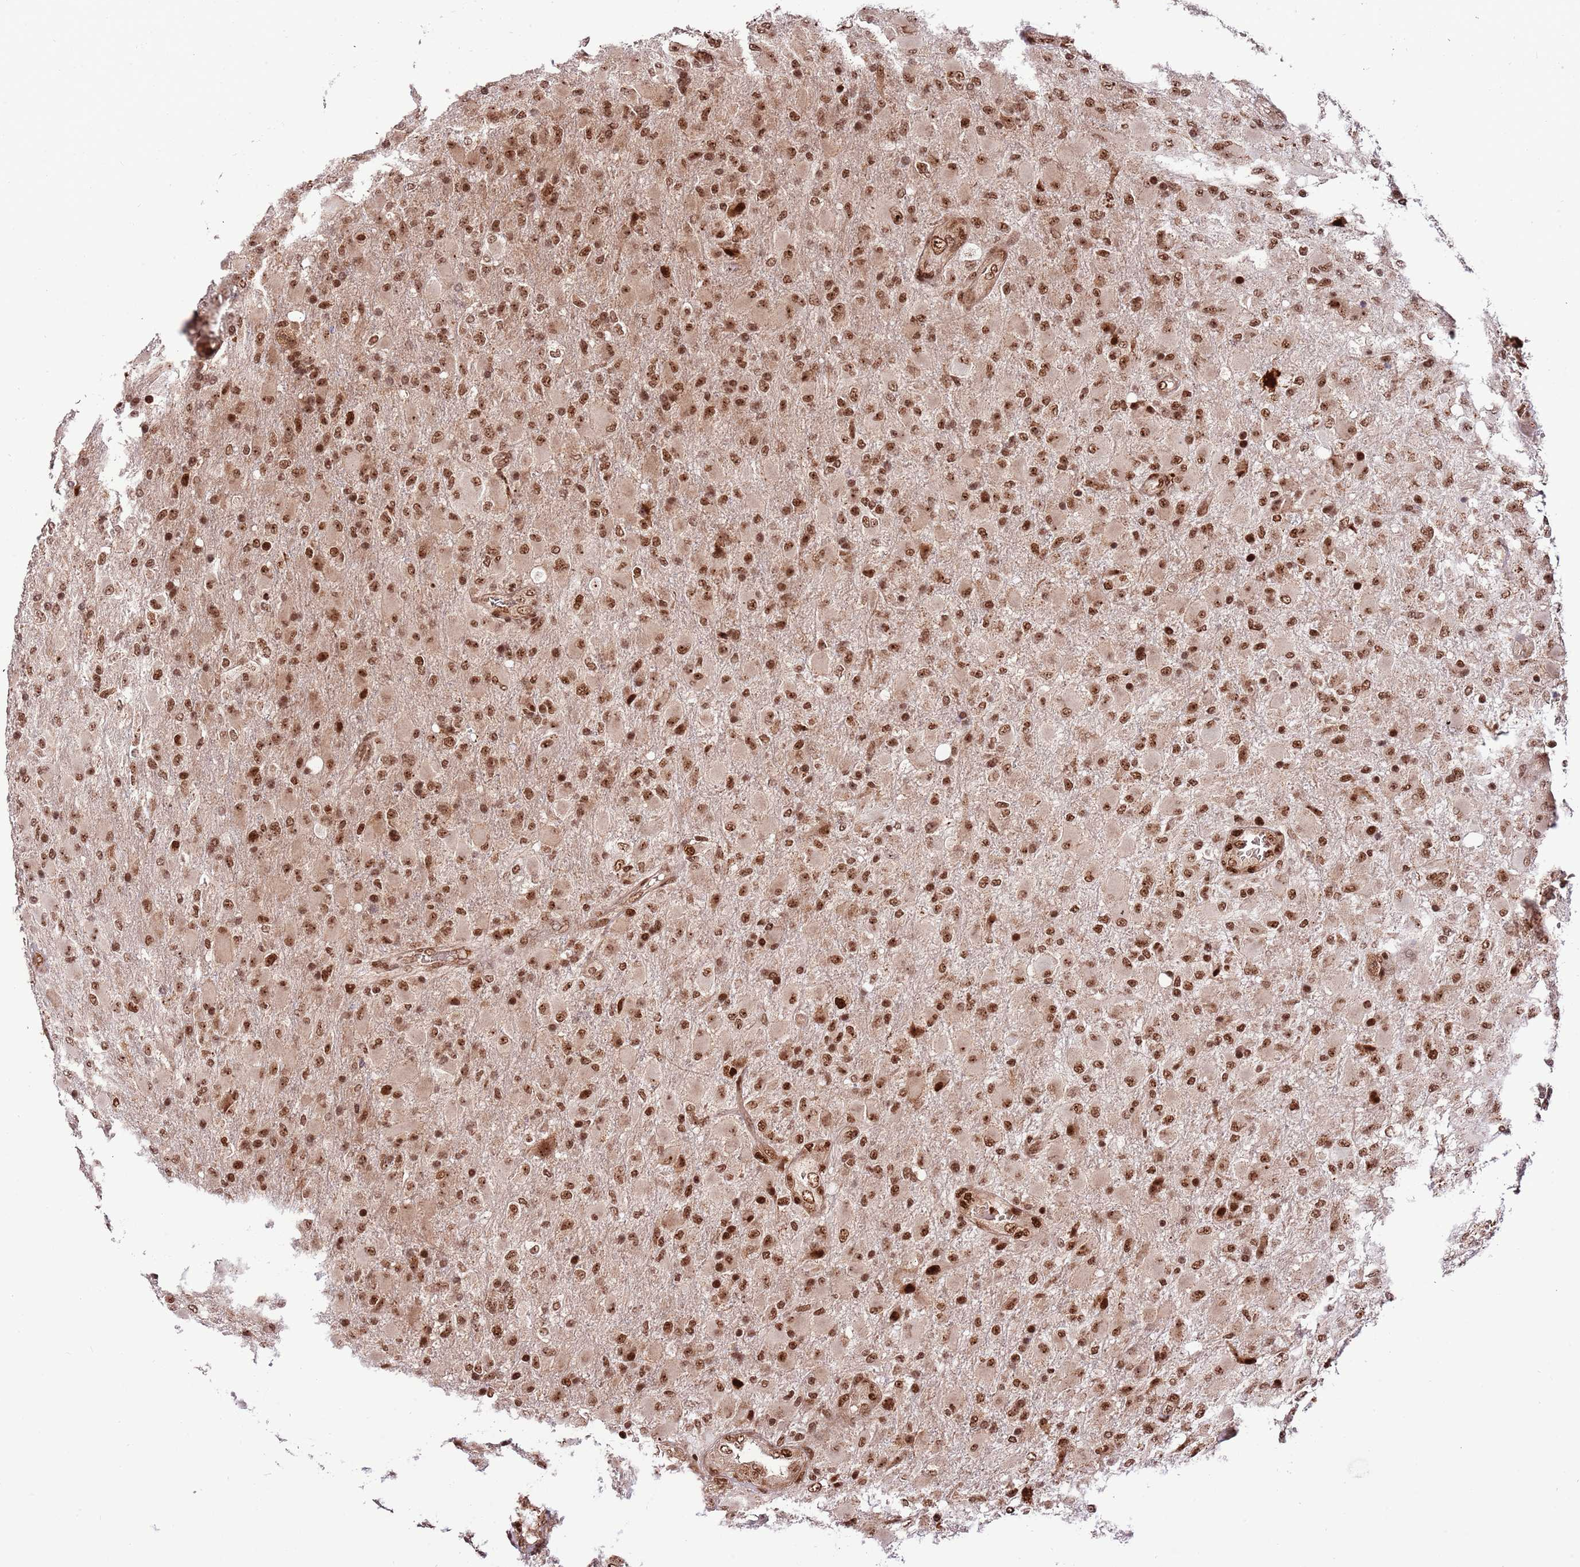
{"staining": {"intensity": "strong", "quantity": ">75%", "location": "nuclear"}, "tissue": "glioma", "cell_type": "Tumor cells", "image_type": "cancer", "snomed": [{"axis": "morphology", "description": "Glioma, malignant, Low grade"}, {"axis": "topography", "description": "Brain"}], "caption": "Protein expression analysis of human malignant low-grade glioma reveals strong nuclear positivity in approximately >75% of tumor cells.", "gene": "RIF1", "patient": {"sex": "male", "age": 65}}